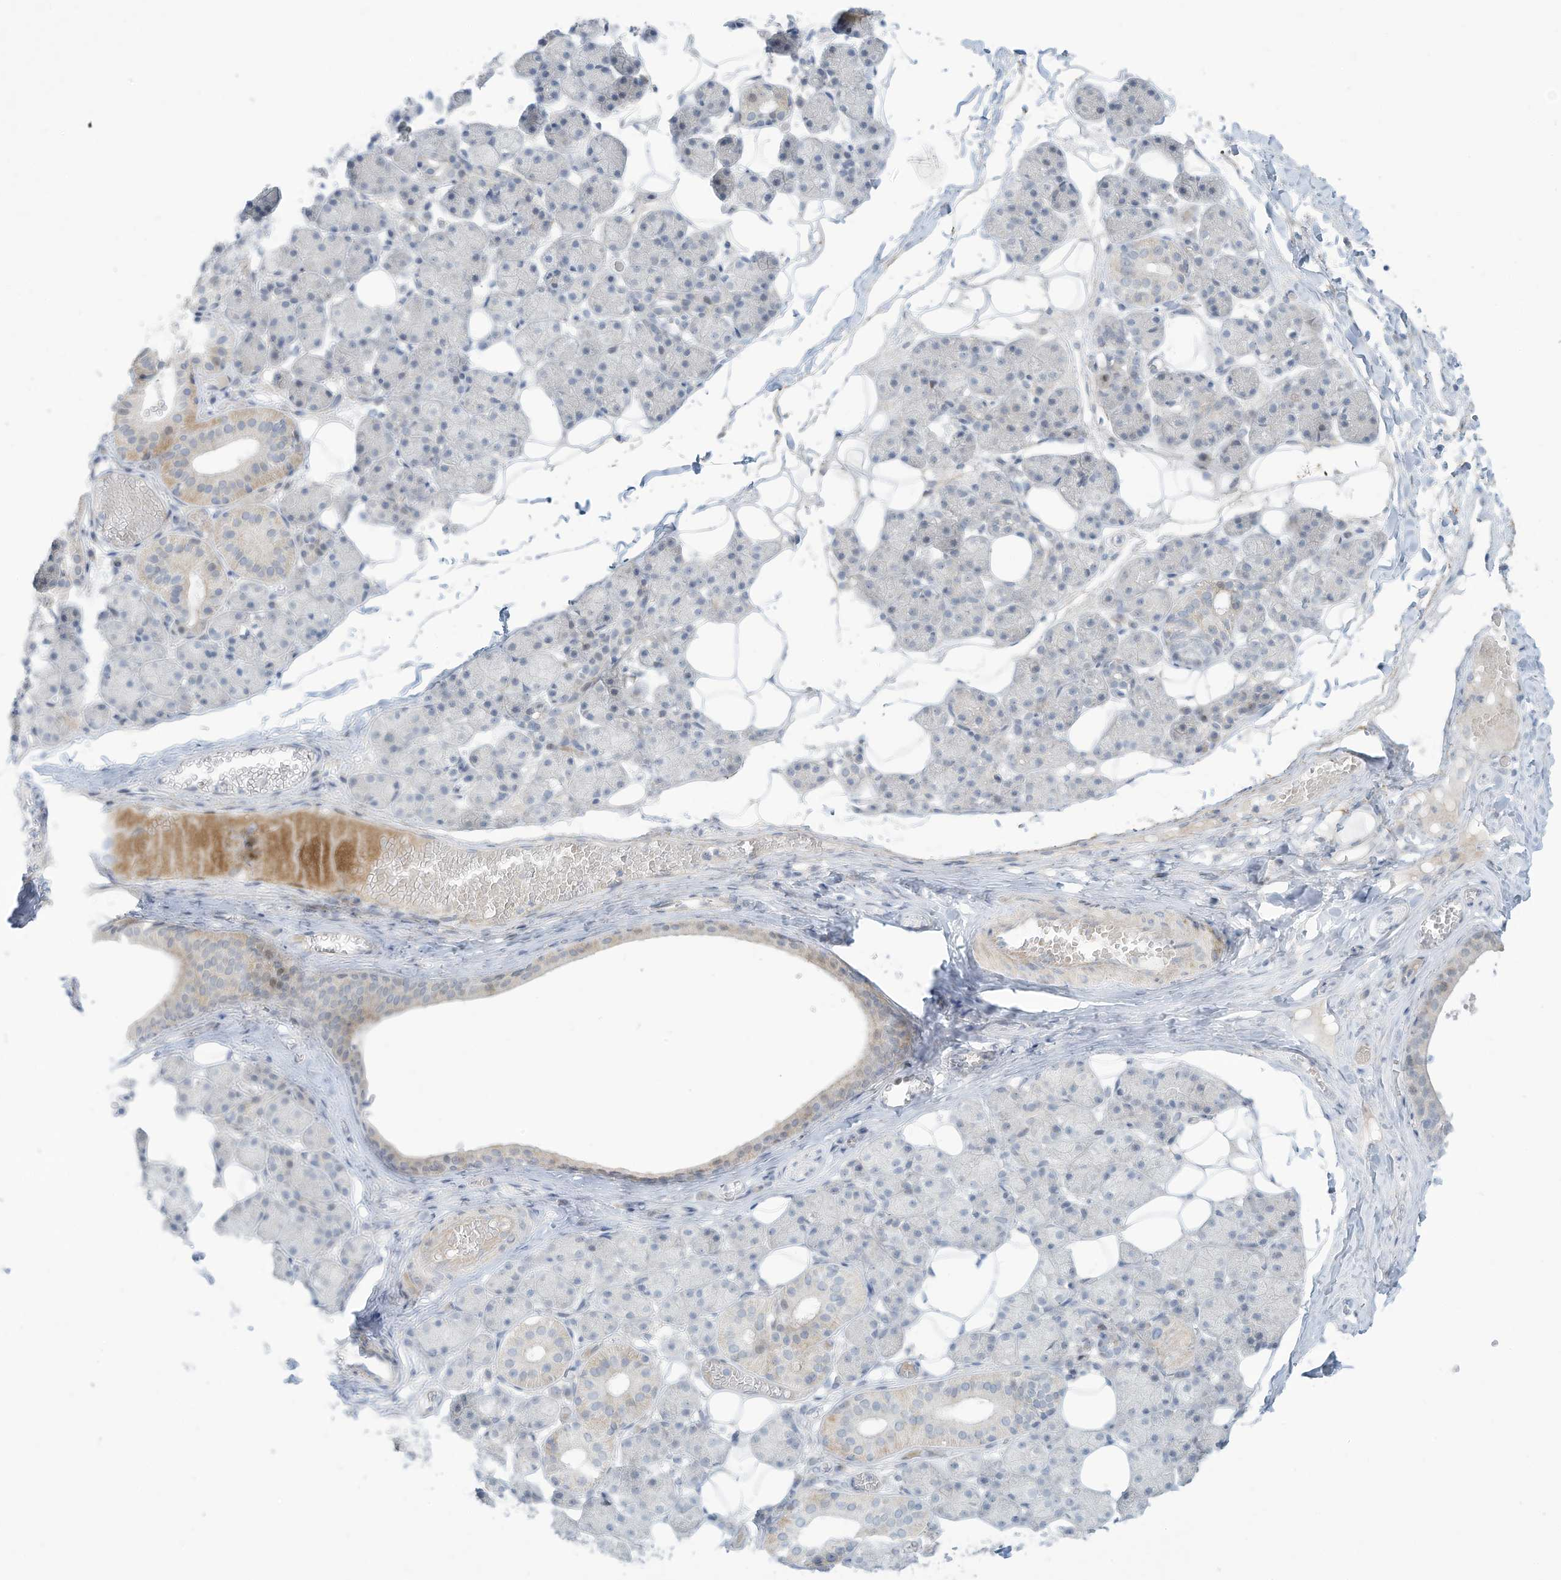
{"staining": {"intensity": "weak", "quantity": "<25%", "location": "cytoplasmic/membranous"}, "tissue": "salivary gland", "cell_type": "Glandular cells", "image_type": "normal", "snomed": [{"axis": "morphology", "description": "Normal tissue, NOS"}, {"axis": "topography", "description": "Salivary gland"}], "caption": "Salivary gland was stained to show a protein in brown. There is no significant expression in glandular cells. The staining was performed using DAB to visualize the protein expression in brown, while the nuclei were stained in blue with hematoxylin (Magnification: 20x).", "gene": "PAX6", "patient": {"sex": "female", "age": 33}}